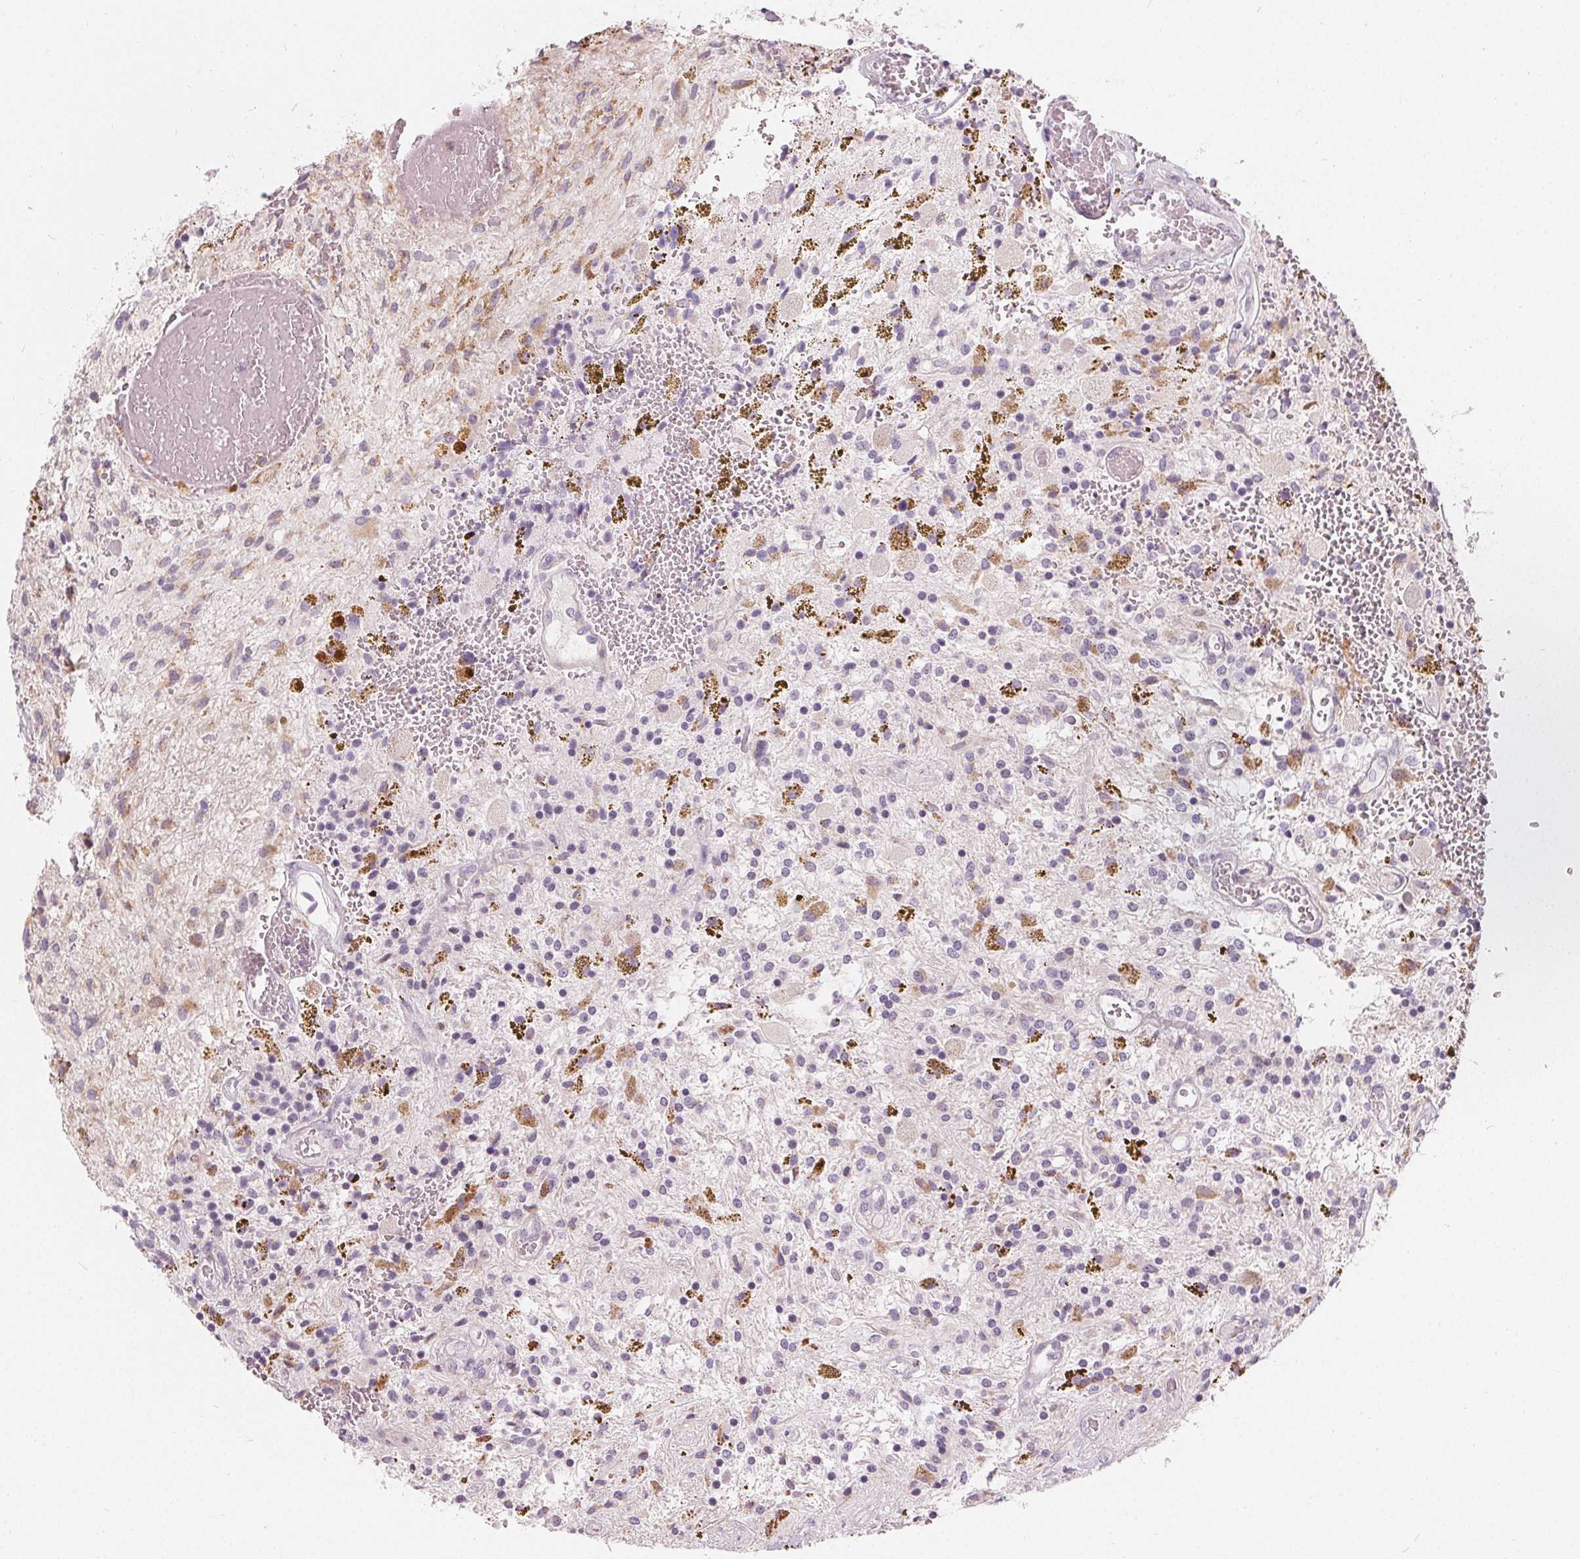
{"staining": {"intensity": "negative", "quantity": "none", "location": "none"}, "tissue": "glioma", "cell_type": "Tumor cells", "image_type": "cancer", "snomed": [{"axis": "morphology", "description": "Glioma, malignant, Low grade"}, {"axis": "topography", "description": "Cerebellum"}], "caption": "Protein analysis of glioma demonstrates no significant staining in tumor cells.", "gene": "HOPX", "patient": {"sex": "female", "age": 14}}